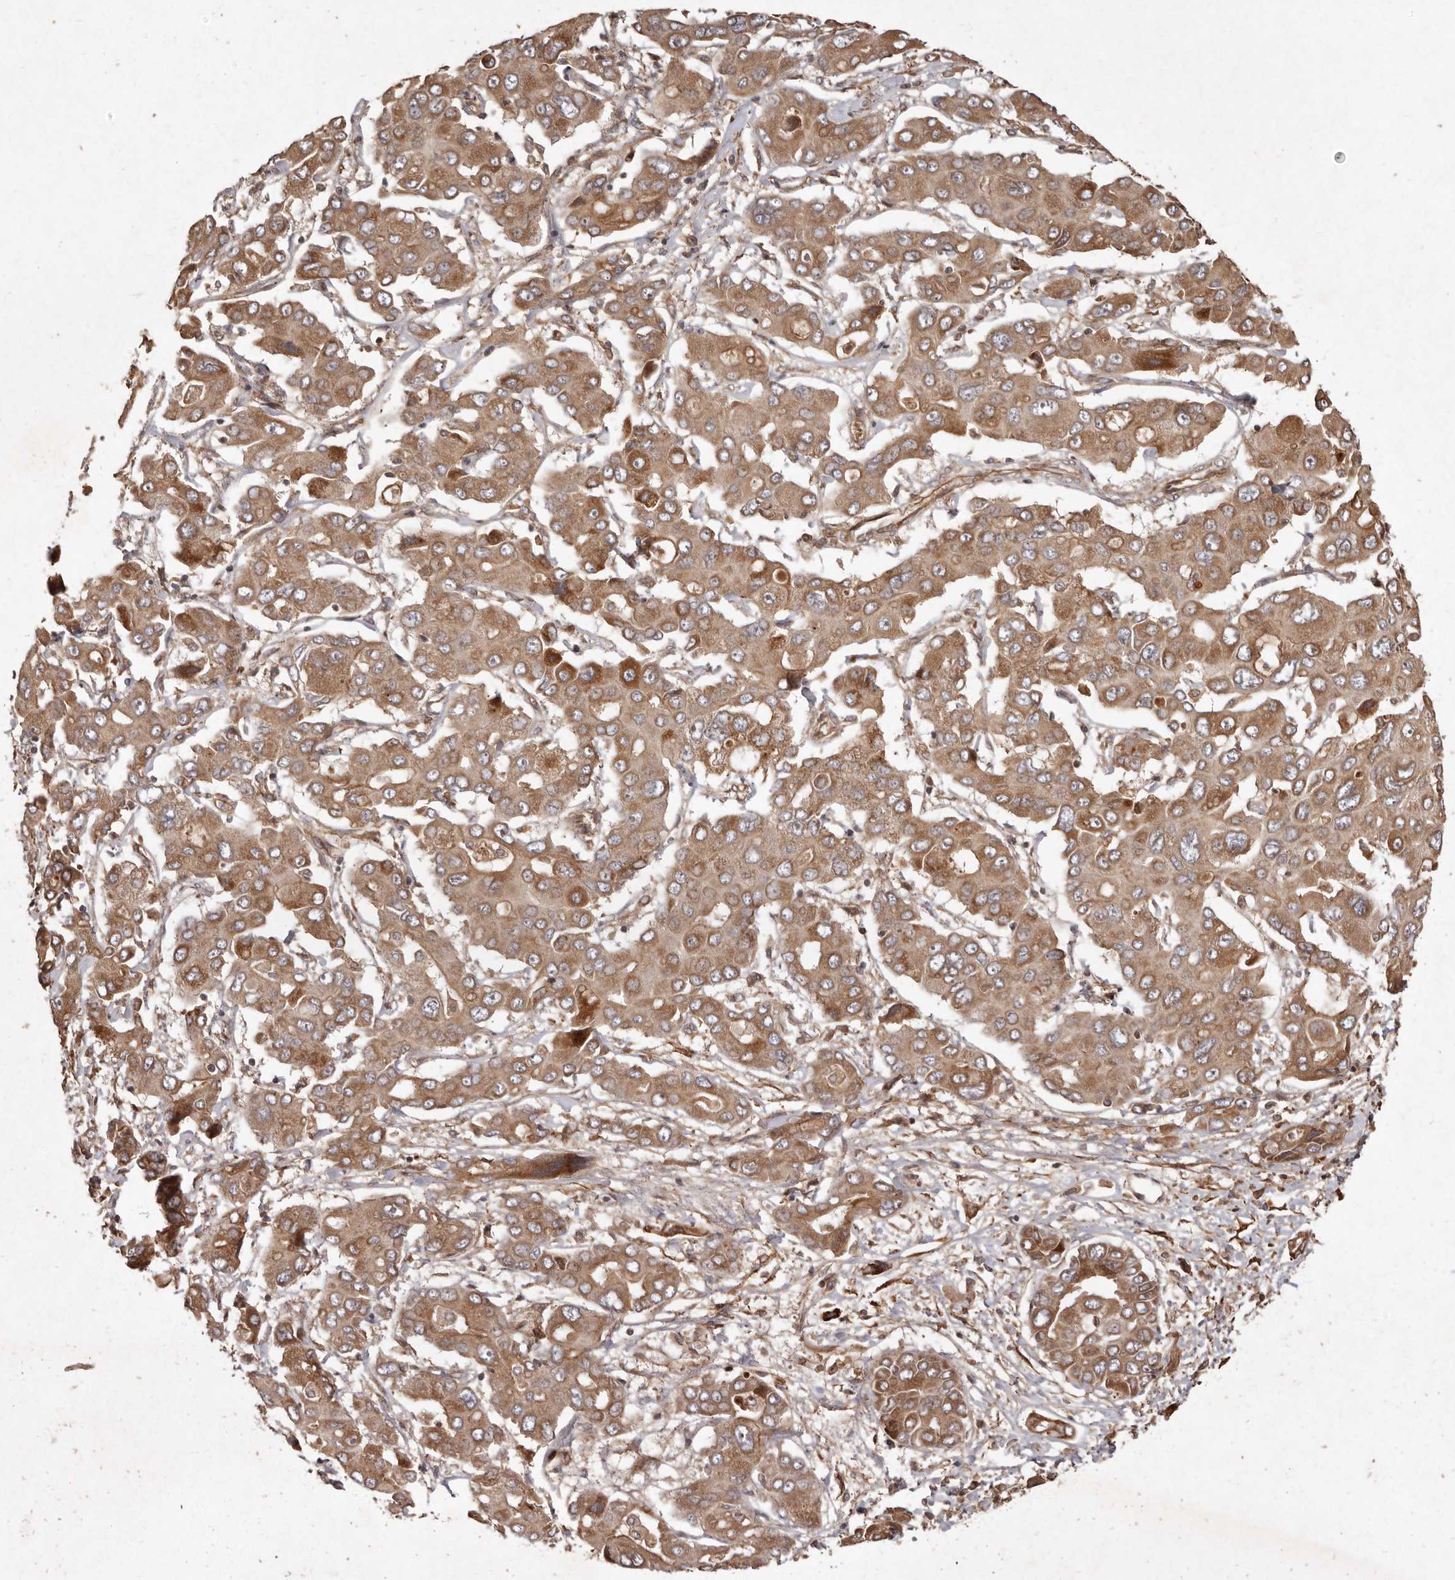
{"staining": {"intensity": "moderate", "quantity": ">75%", "location": "cytoplasmic/membranous"}, "tissue": "liver cancer", "cell_type": "Tumor cells", "image_type": "cancer", "snomed": [{"axis": "morphology", "description": "Cholangiocarcinoma"}, {"axis": "topography", "description": "Liver"}], "caption": "The image reveals a brown stain indicating the presence of a protein in the cytoplasmic/membranous of tumor cells in liver cancer (cholangiocarcinoma).", "gene": "SEMA3A", "patient": {"sex": "male", "age": 67}}